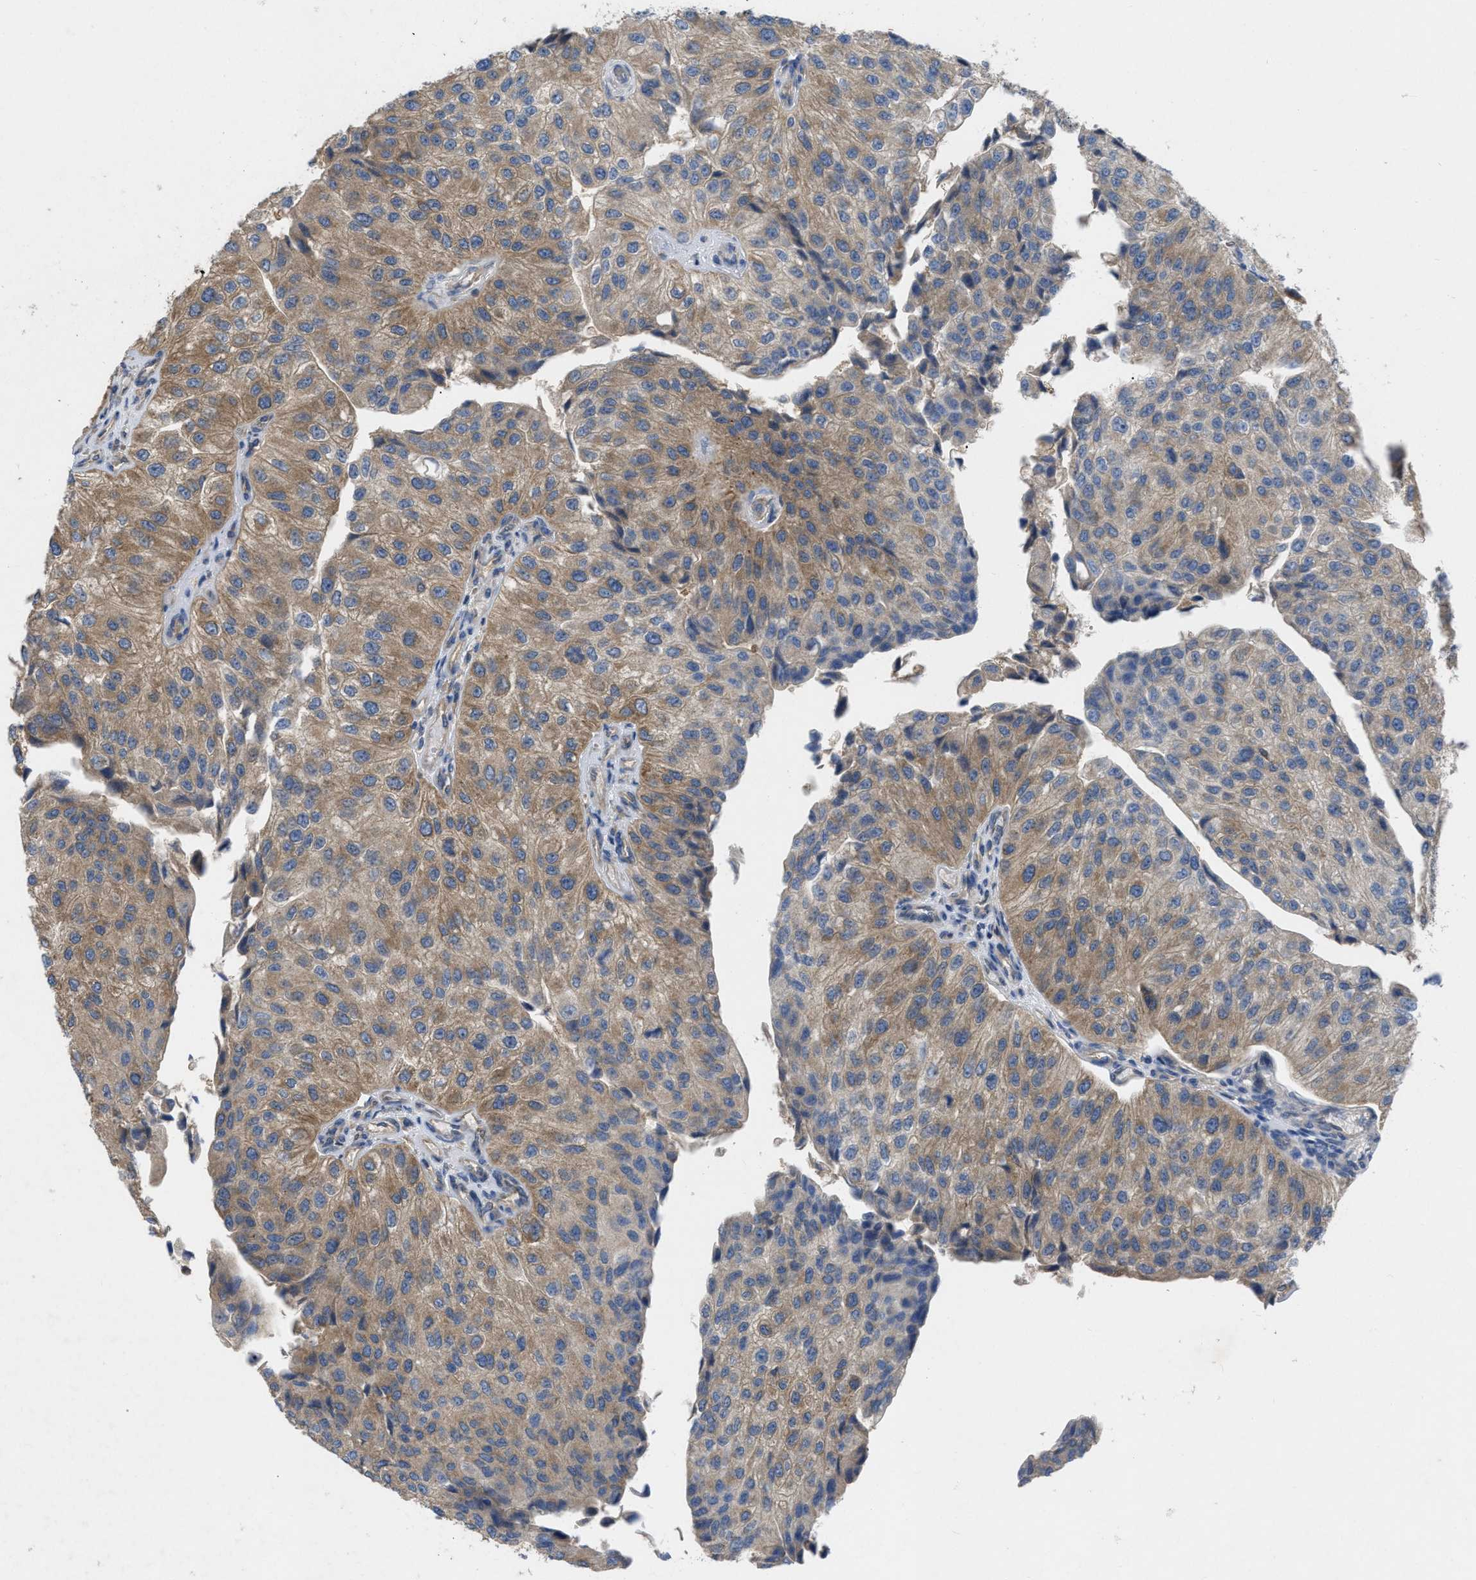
{"staining": {"intensity": "moderate", "quantity": ">75%", "location": "cytoplasmic/membranous"}, "tissue": "urothelial cancer", "cell_type": "Tumor cells", "image_type": "cancer", "snomed": [{"axis": "morphology", "description": "Urothelial carcinoma, High grade"}, {"axis": "topography", "description": "Kidney"}, {"axis": "topography", "description": "Urinary bladder"}], "caption": "Protein staining by immunohistochemistry (IHC) exhibits moderate cytoplasmic/membranous positivity in approximately >75% of tumor cells in urothelial carcinoma (high-grade). The protein of interest is stained brown, and the nuclei are stained in blue (DAB IHC with brightfield microscopy, high magnification).", "gene": "TMEM131", "patient": {"sex": "male", "age": 77}}